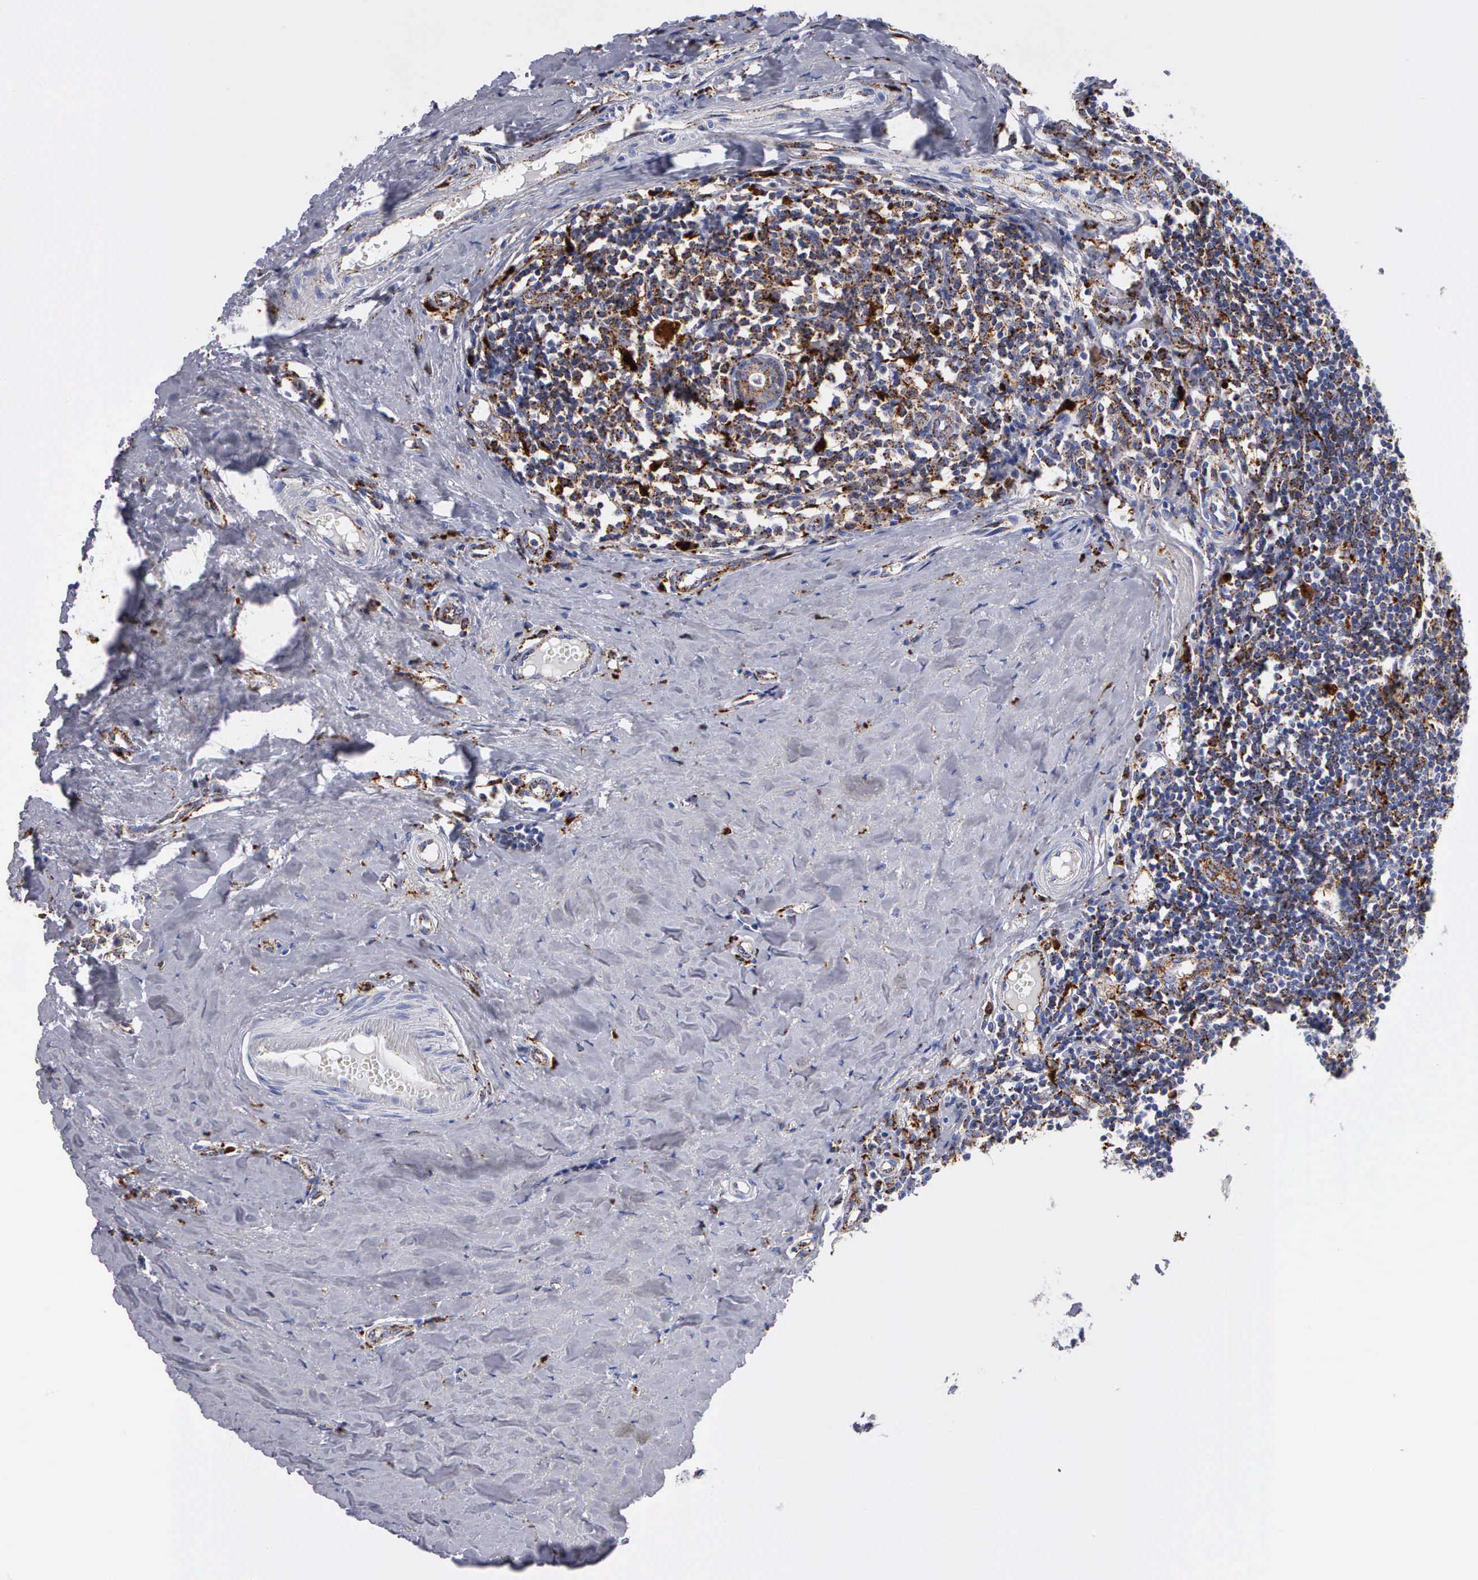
{"staining": {"intensity": "moderate", "quantity": "25%-75%", "location": "cytoplasmic/membranous"}, "tissue": "tonsil", "cell_type": "Germinal center cells", "image_type": "normal", "snomed": [{"axis": "morphology", "description": "Normal tissue, NOS"}, {"axis": "topography", "description": "Tonsil"}], "caption": "This histopathology image demonstrates normal tonsil stained with IHC to label a protein in brown. The cytoplasmic/membranous of germinal center cells show moderate positivity for the protein. Nuclei are counter-stained blue.", "gene": "CTSH", "patient": {"sex": "female", "age": 41}}